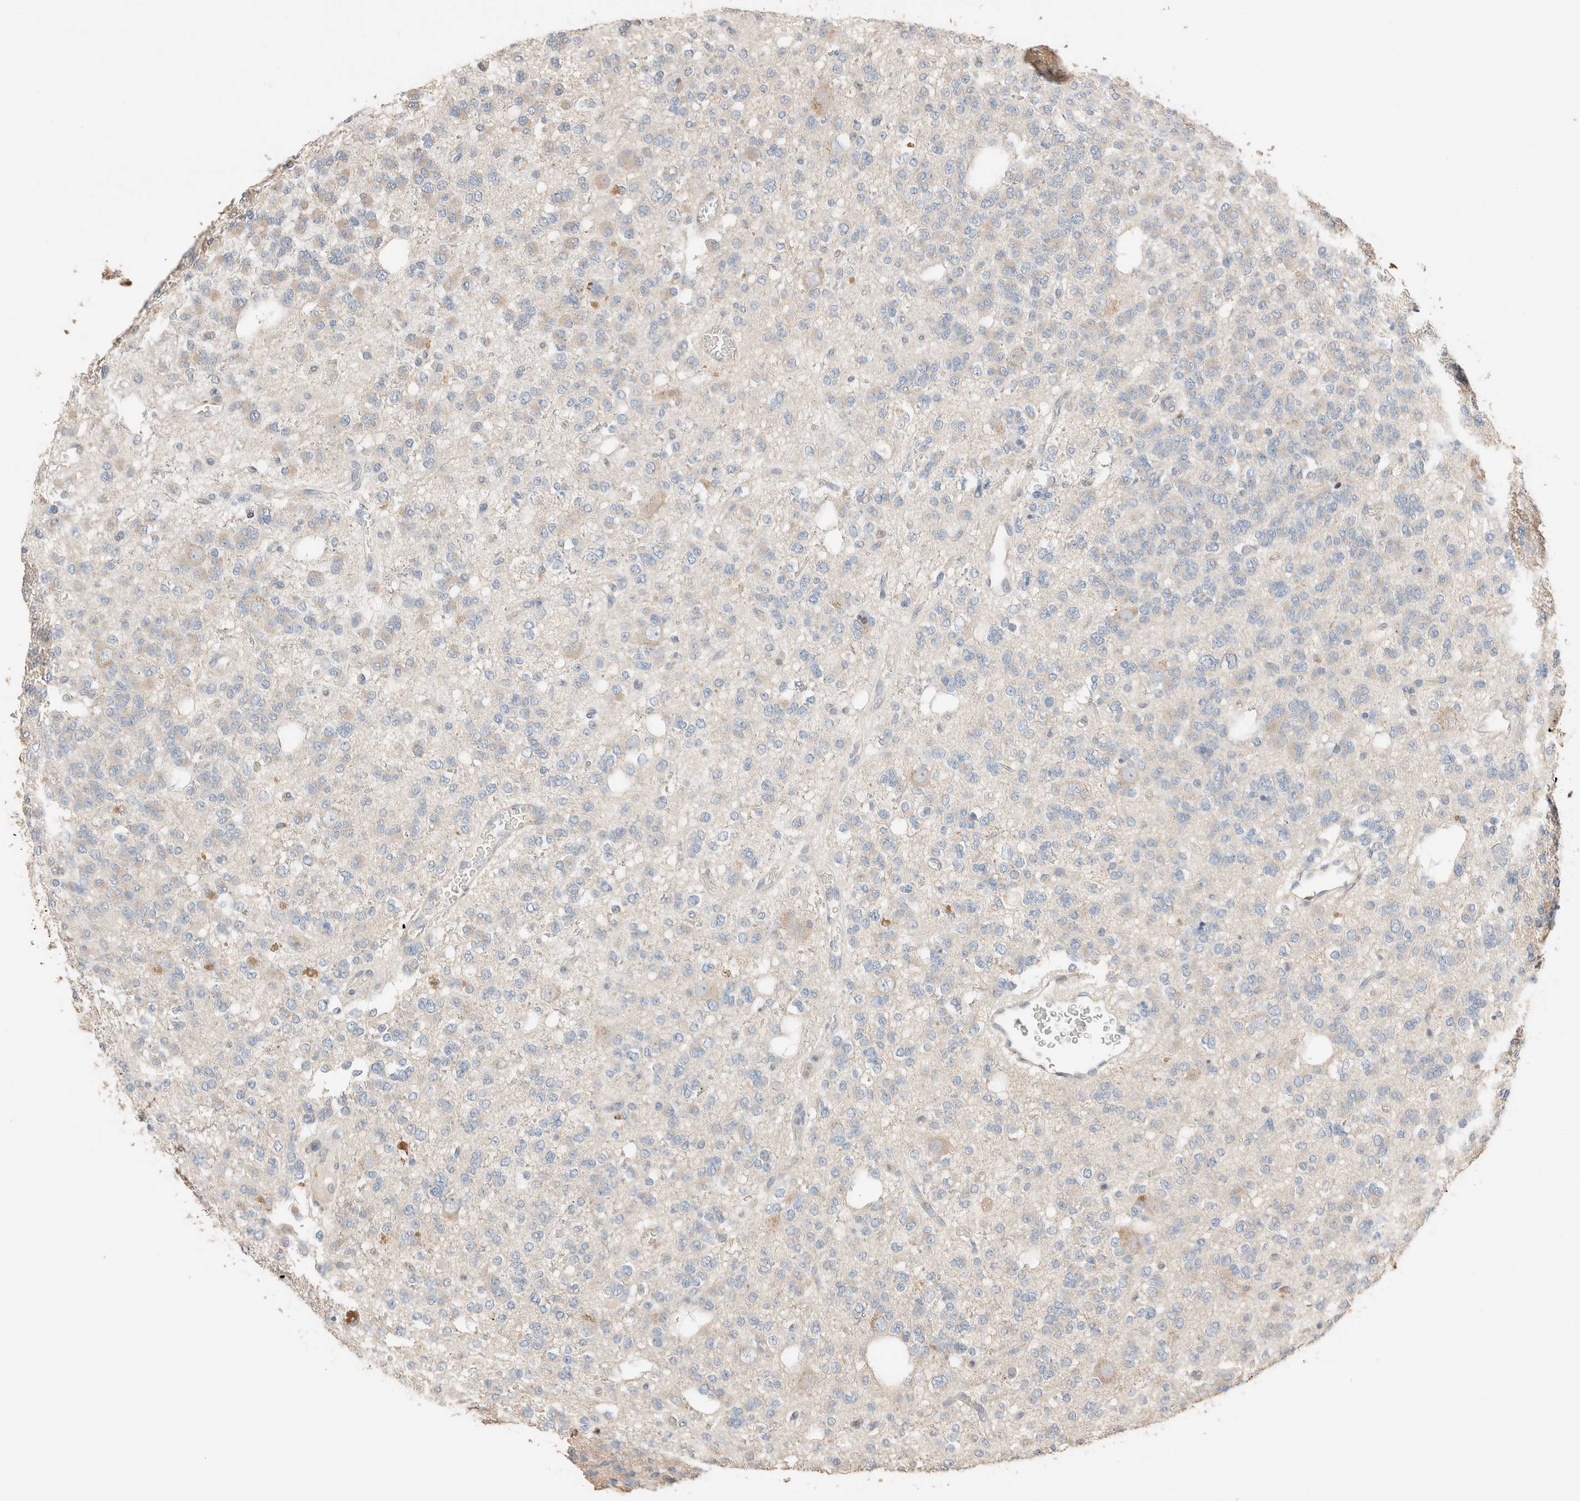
{"staining": {"intensity": "negative", "quantity": "none", "location": "none"}, "tissue": "glioma", "cell_type": "Tumor cells", "image_type": "cancer", "snomed": [{"axis": "morphology", "description": "Glioma, malignant, Low grade"}, {"axis": "topography", "description": "Brain"}], "caption": "Protein analysis of glioma demonstrates no significant expression in tumor cells.", "gene": "TUBD1", "patient": {"sex": "male", "age": 38}}